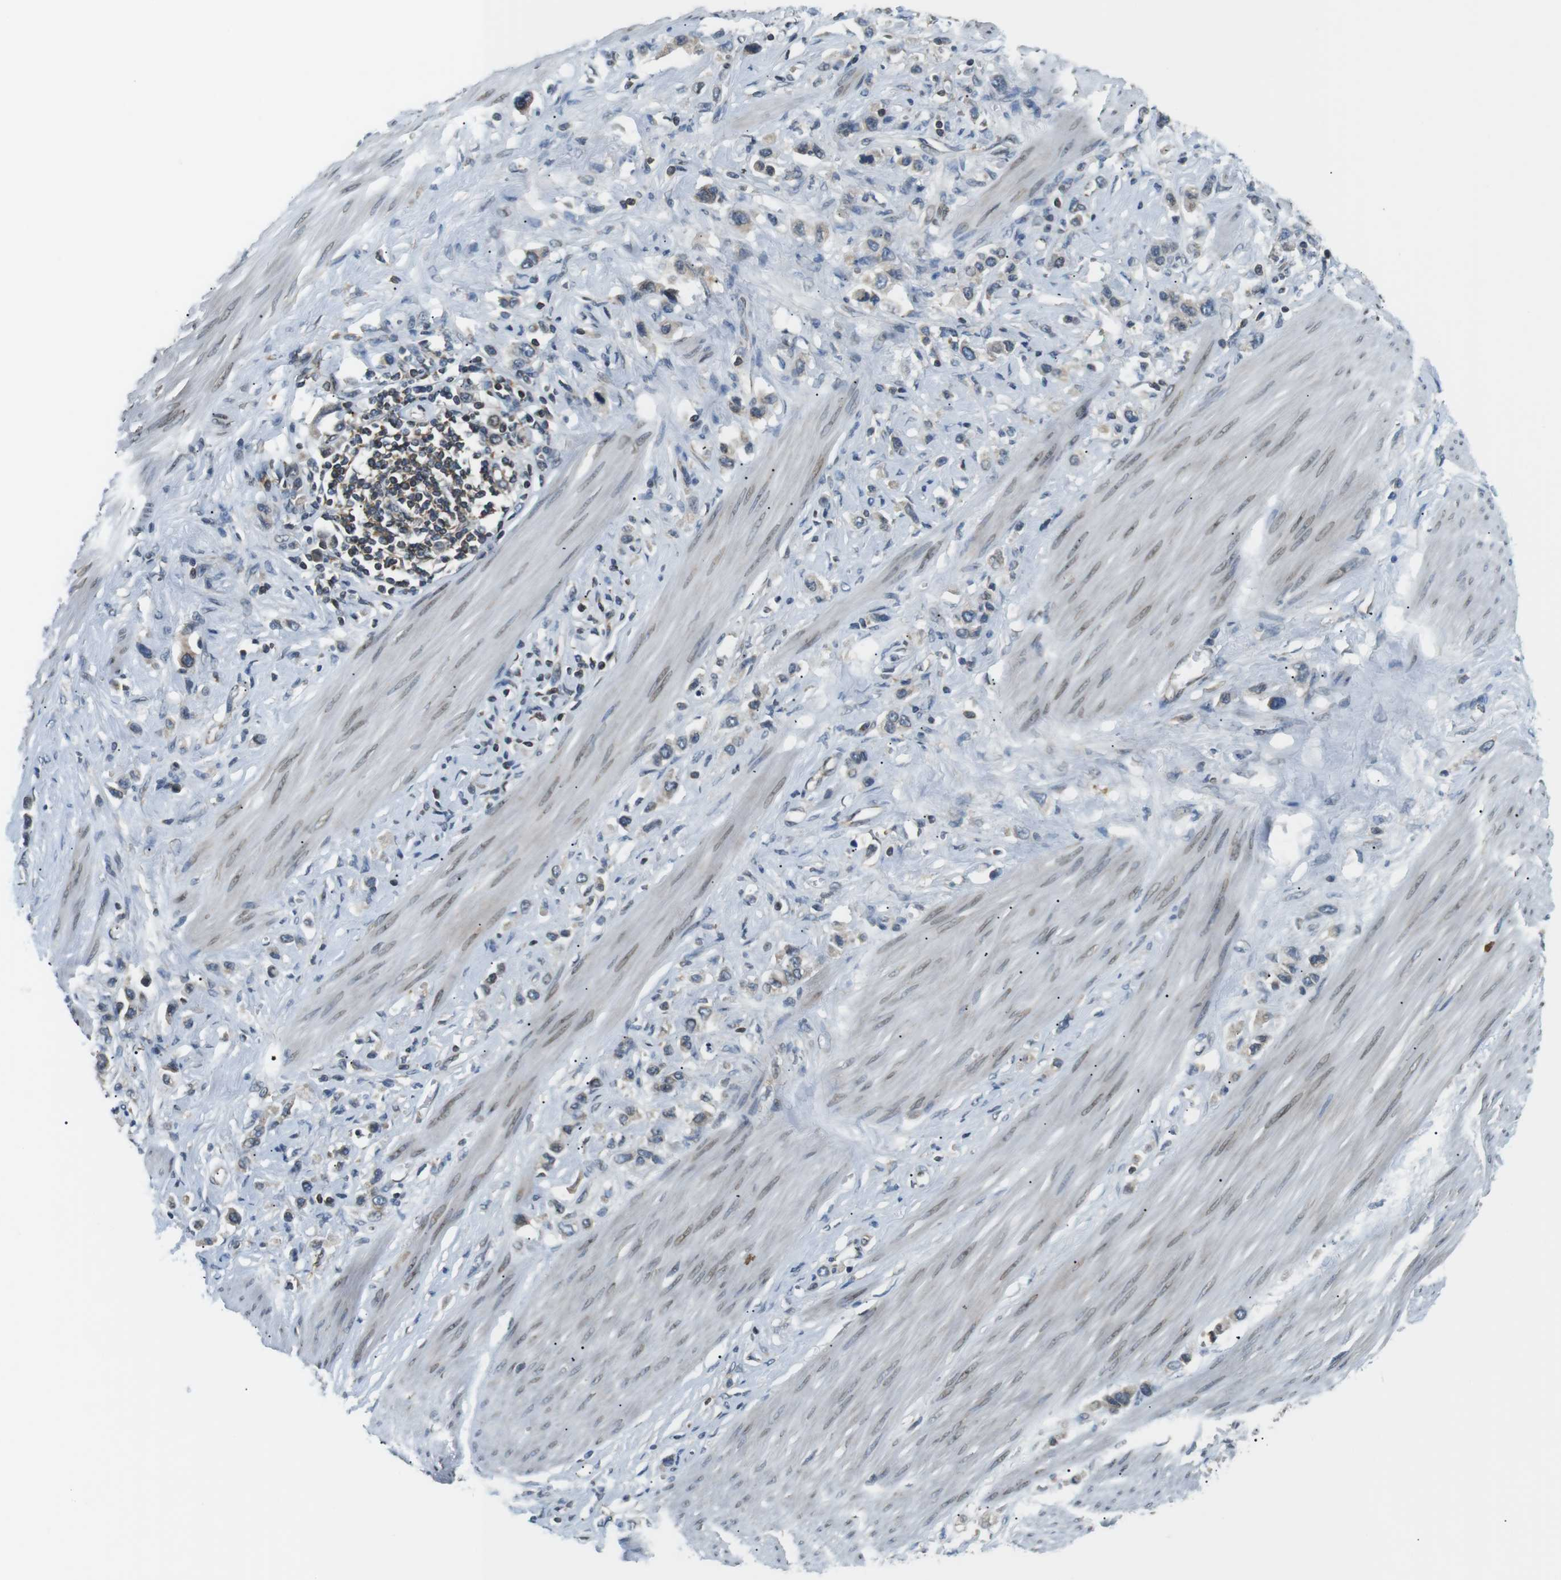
{"staining": {"intensity": "weak", "quantity": "25%-75%", "location": "cytoplasmic/membranous"}, "tissue": "stomach cancer", "cell_type": "Tumor cells", "image_type": "cancer", "snomed": [{"axis": "morphology", "description": "Adenocarcinoma, NOS"}, {"axis": "topography", "description": "Stomach"}], "caption": "The immunohistochemical stain highlights weak cytoplasmic/membranous positivity in tumor cells of stomach cancer (adenocarcinoma) tissue.", "gene": "TMX4", "patient": {"sex": "female", "age": 65}}